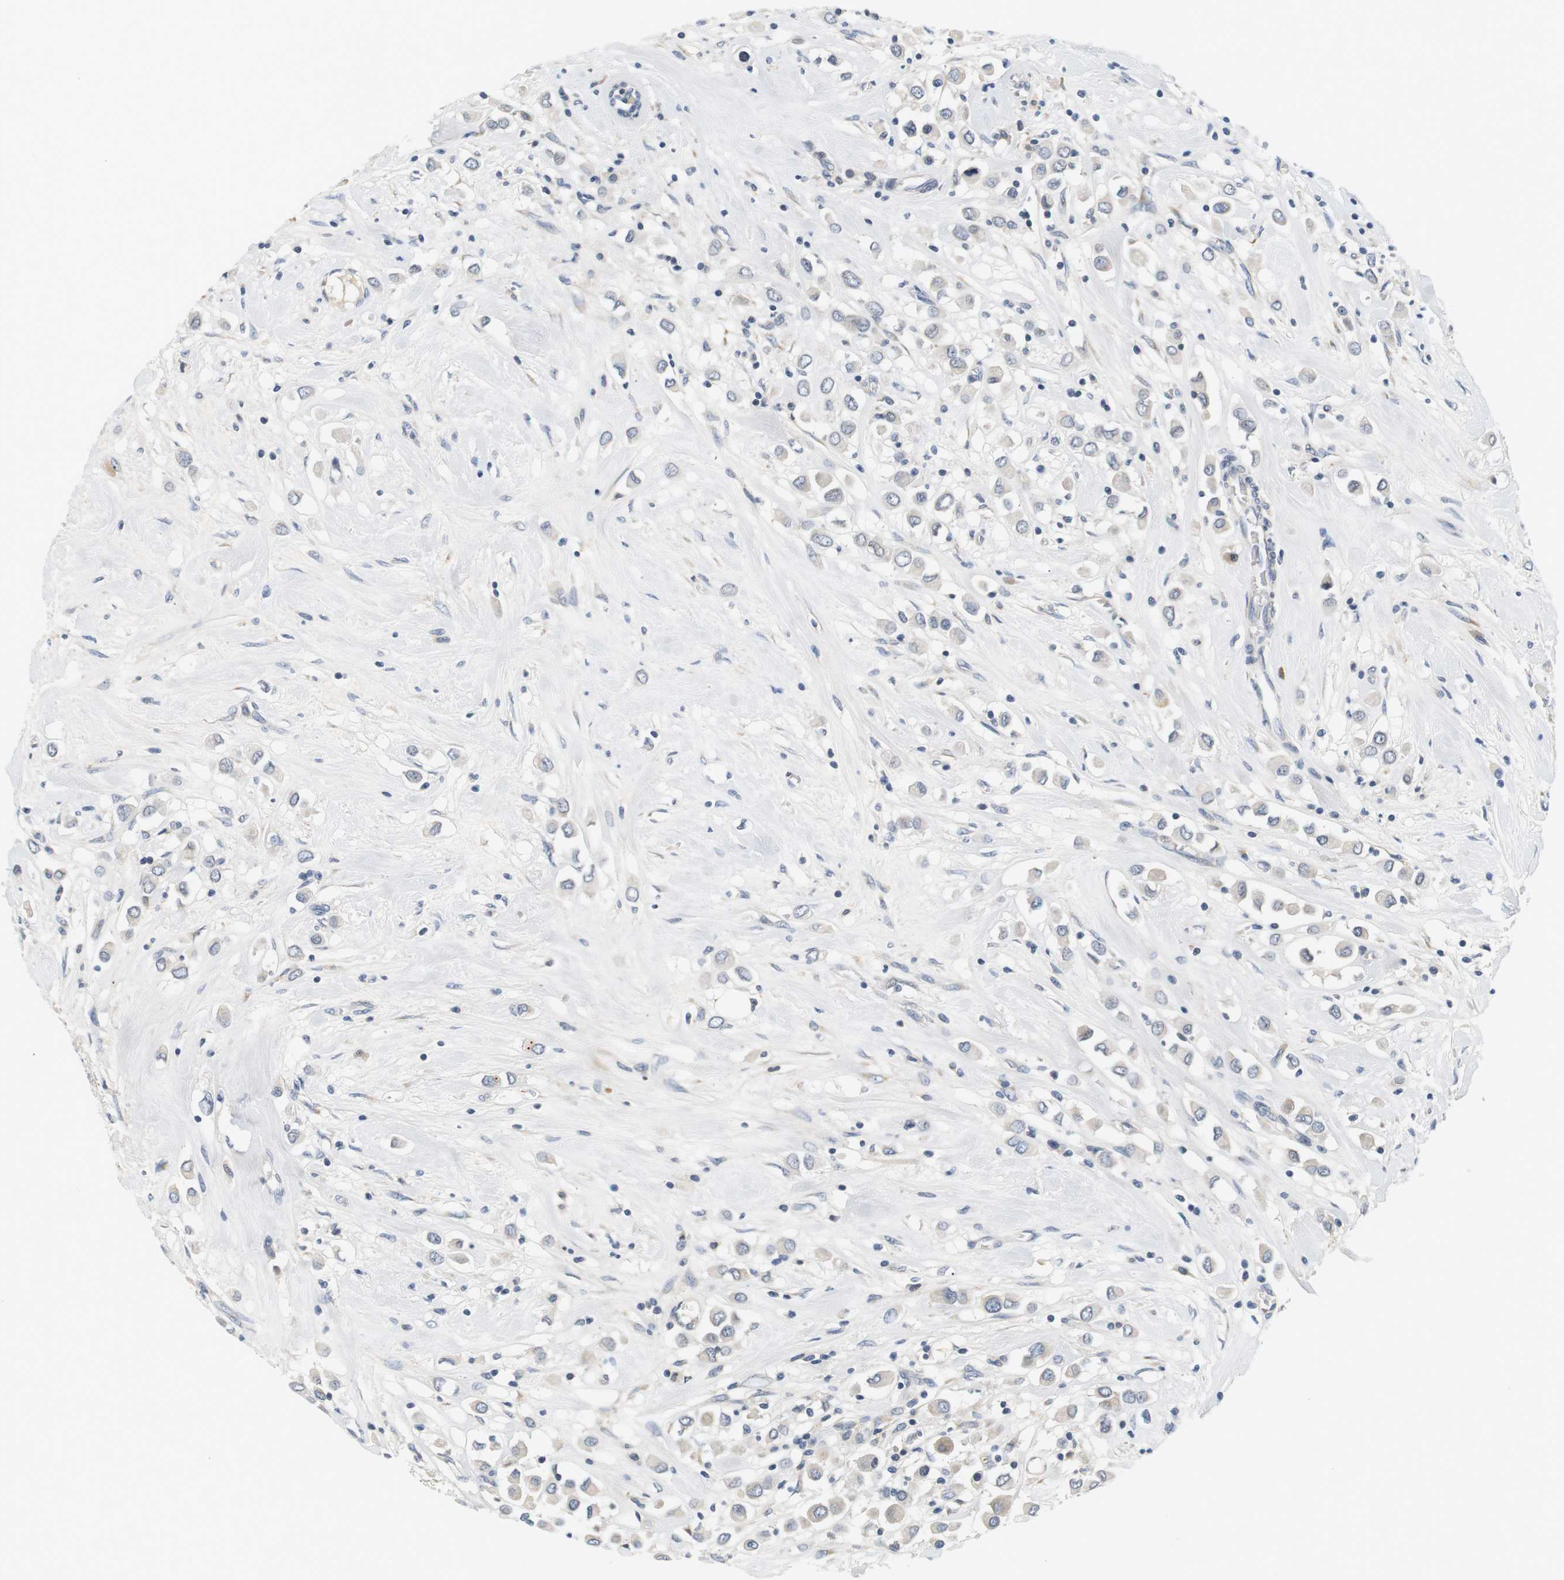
{"staining": {"intensity": "negative", "quantity": "none", "location": "none"}, "tissue": "breast cancer", "cell_type": "Tumor cells", "image_type": "cancer", "snomed": [{"axis": "morphology", "description": "Duct carcinoma"}, {"axis": "topography", "description": "Breast"}], "caption": "Immunohistochemistry photomicrograph of neoplastic tissue: breast cancer (invasive ductal carcinoma) stained with DAB demonstrates no significant protein expression in tumor cells. (Stains: DAB immunohistochemistry (IHC) with hematoxylin counter stain, Microscopy: brightfield microscopy at high magnification).", "gene": "EVA1C", "patient": {"sex": "female", "age": 61}}